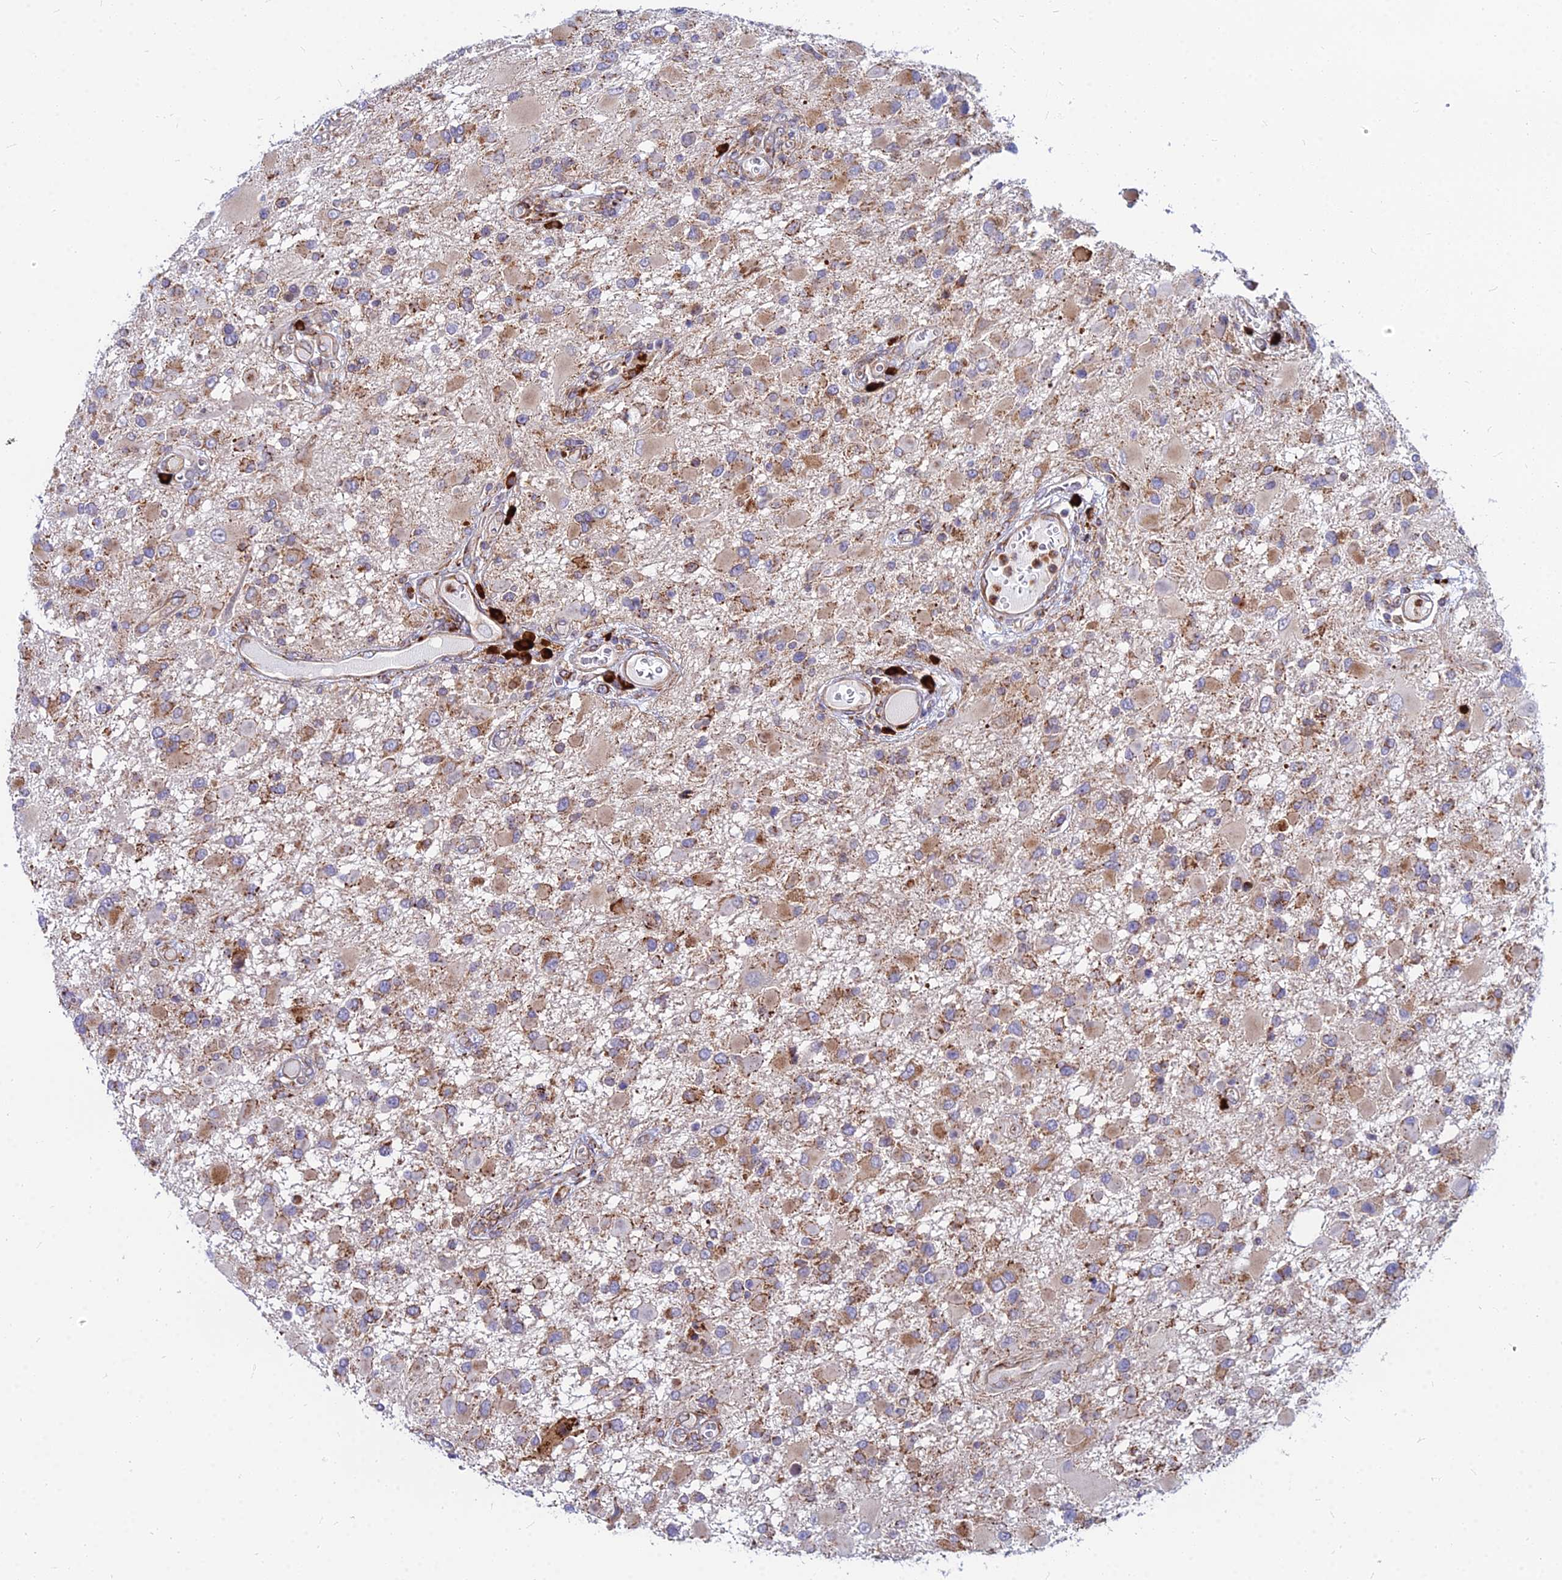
{"staining": {"intensity": "moderate", "quantity": ">75%", "location": "cytoplasmic/membranous"}, "tissue": "glioma", "cell_type": "Tumor cells", "image_type": "cancer", "snomed": [{"axis": "morphology", "description": "Glioma, malignant, High grade"}, {"axis": "topography", "description": "Brain"}], "caption": "Malignant high-grade glioma stained with immunohistochemistry exhibits moderate cytoplasmic/membranous positivity in about >75% of tumor cells.", "gene": "CCT6B", "patient": {"sex": "male", "age": 53}}